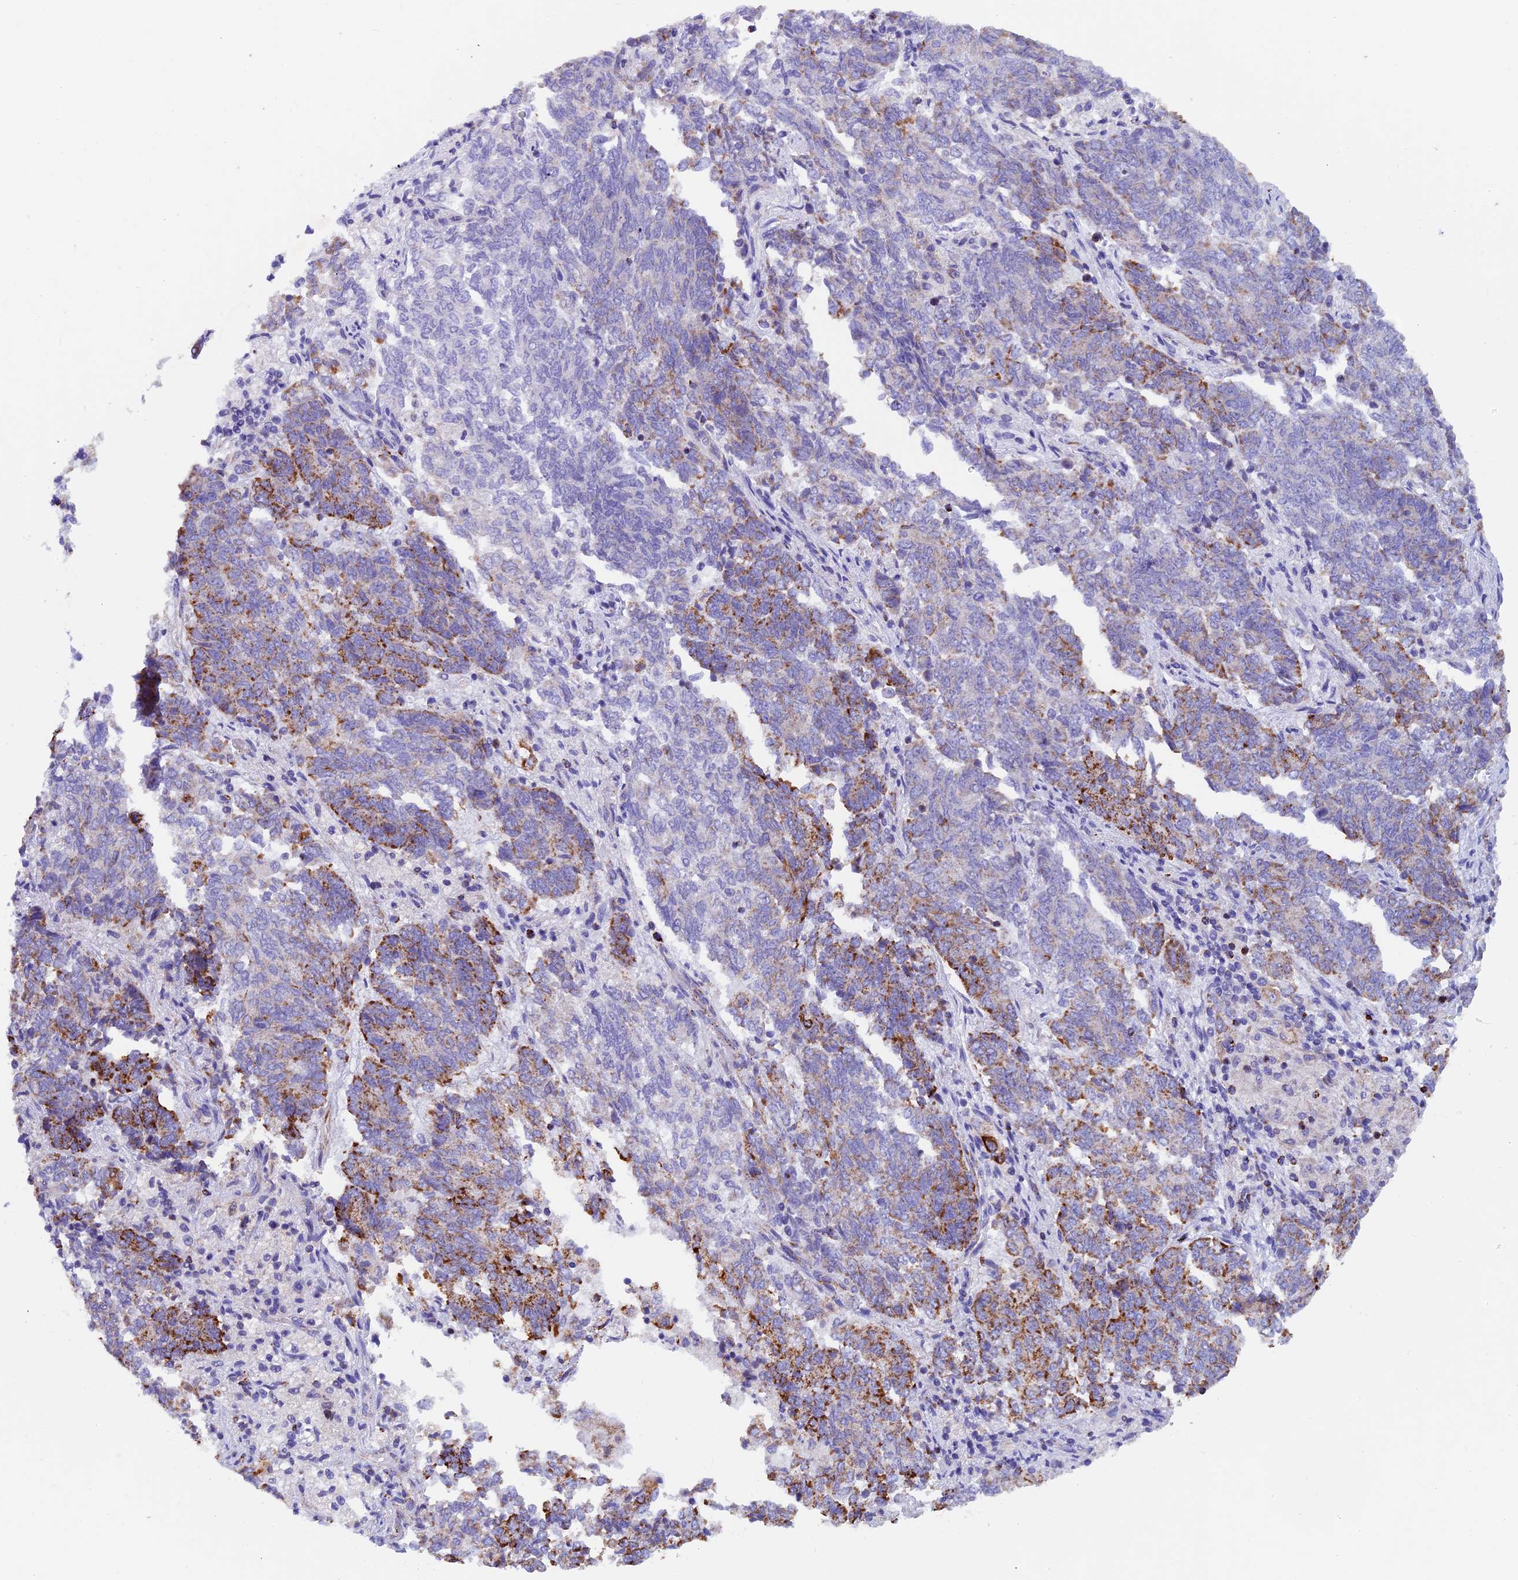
{"staining": {"intensity": "strong", "quantity": "25%-75%", "location": "cytoplasmic/membranous"}, "tissue": "endometrial cancer", "cell_type": "Tumor cells", "image_type": "cancer", "snomed": [{"axis": "morphology", "description": "Adenocarcinoma, NOS"}, {"axis": "topography", "description": "Endometrium"}], "caption": "Immunohistochemical staining of human endometrial cancer (adenocarcinoma) exhibits strong cytoplasmic/membranous protein staining in approximately 25%-75% of tumor cells.", "gene": "SLC8B1", "patient": {"sex": "female", "age": 80}}